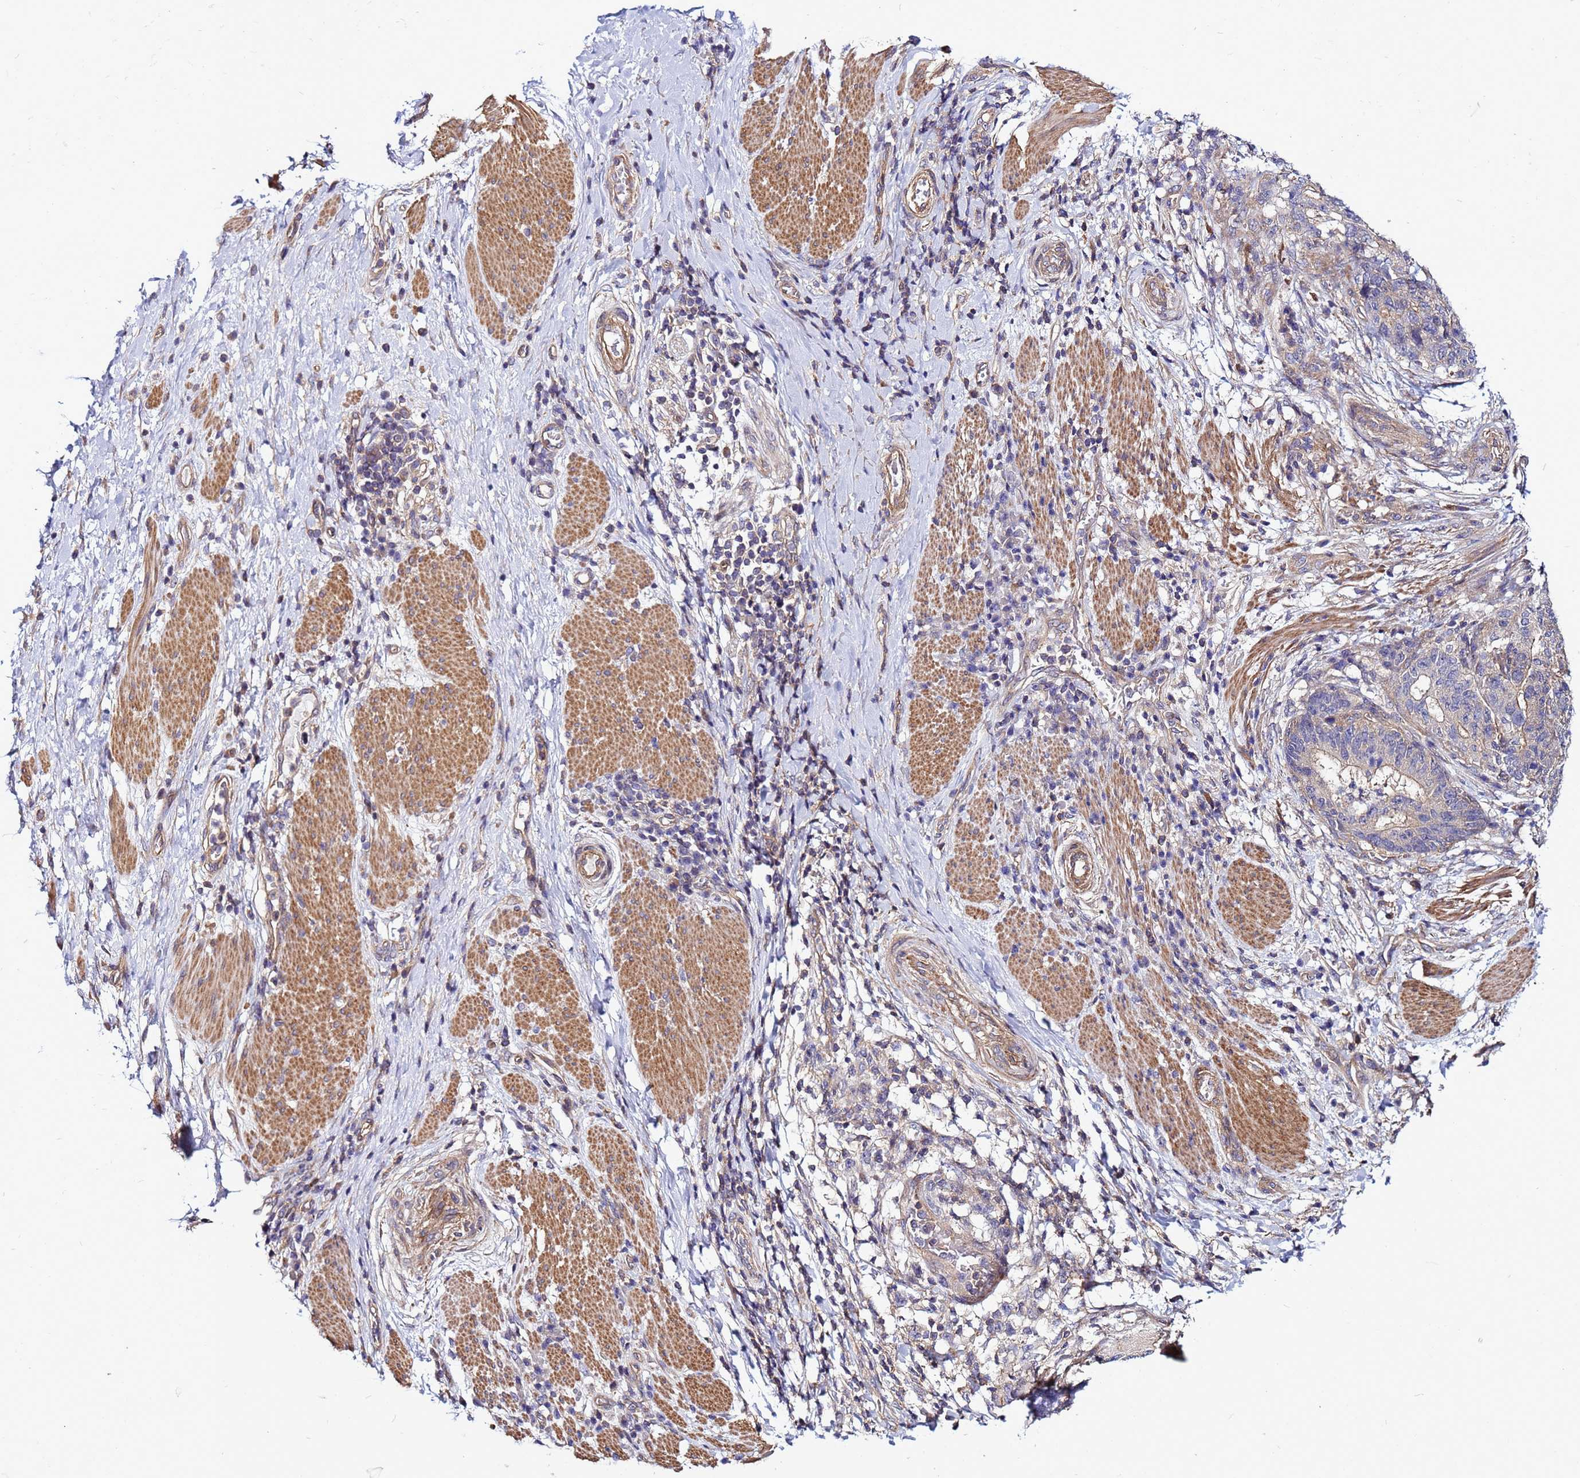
{"staining": {"intensity": "negative", "quantity": "none", "location": "none"}, "tissue": "stomach cancer", "cell_type": "Tumor cells", "image_type": "cancer", "snomed": [{"axis": "morphology", "description": "Normal tissue, NOS"}, {"axis": "morphology", "description": "Adenocarcinoma, NOS"}, {"axis": "topography", "description": "Stomach"}], "caption": "The histopathology image displays no staining of tumor cells in stomach cancer. (Stains: DAB (3,3'-diaminobenzidine) immunohistochemistry with hematoxylin counter stain, Microscopy: brightfield microscopy at high magnification).", "gene": "STK38", "patient": {"sex": "female", "age": 64}}